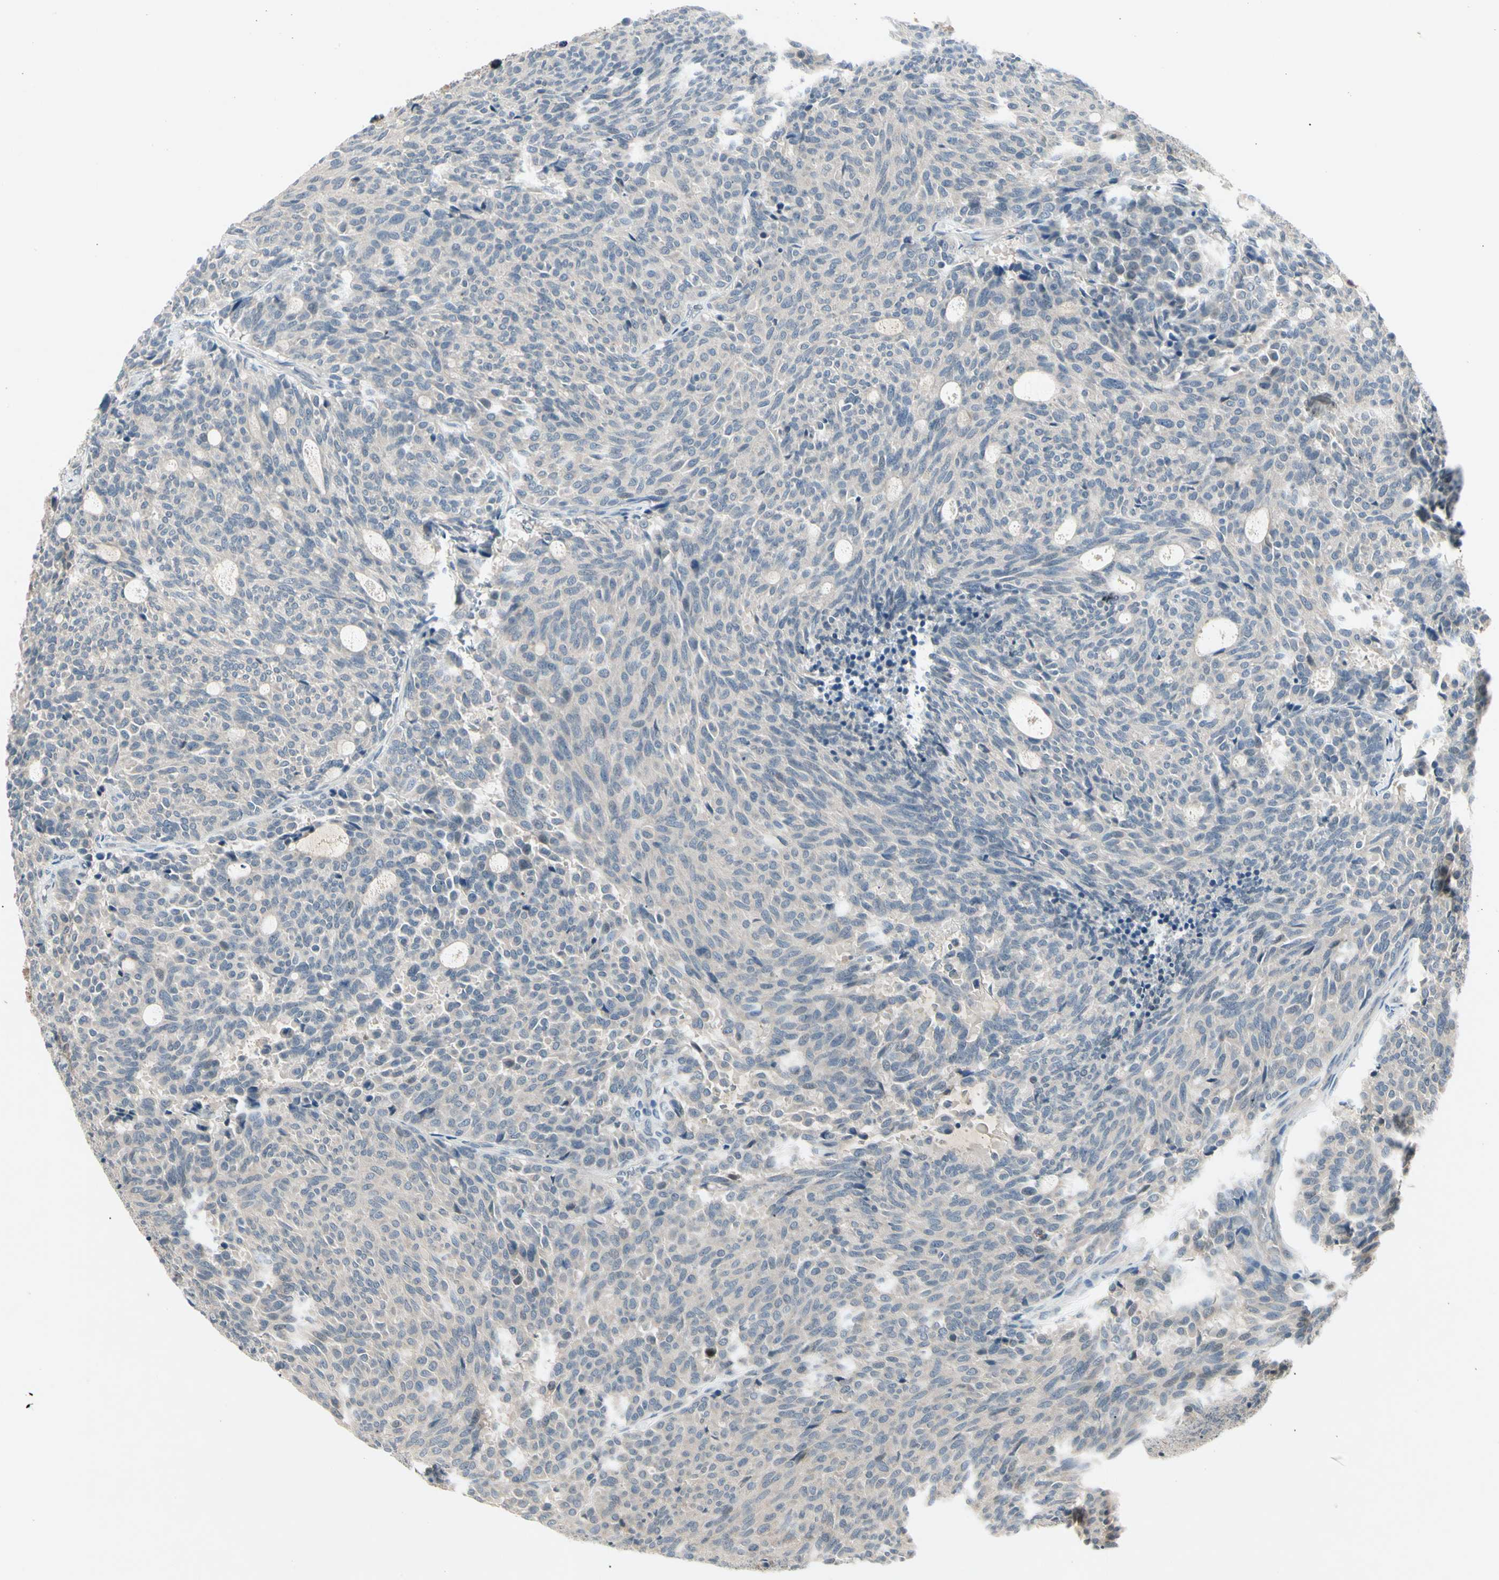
{"staining": {"intensity": "negative", "quantity": "none", "location": "none"}, "tissue": "carcinoid", "cell_type": "Tumor cells", "image_type": "cancer", "snomed": [{"axis": "morphology", "description": "Carcinoid, malignant, NOS"}, {"axis": "topography", "description": "Pancreas"}], "caption": "IHC of malignant carcinoid displays no staining in tumor cells. (DAB immunohistochemistry (IHC), high magnification).", "gene": "CCL4", "patient": {"sex": "female", "age": 54}}